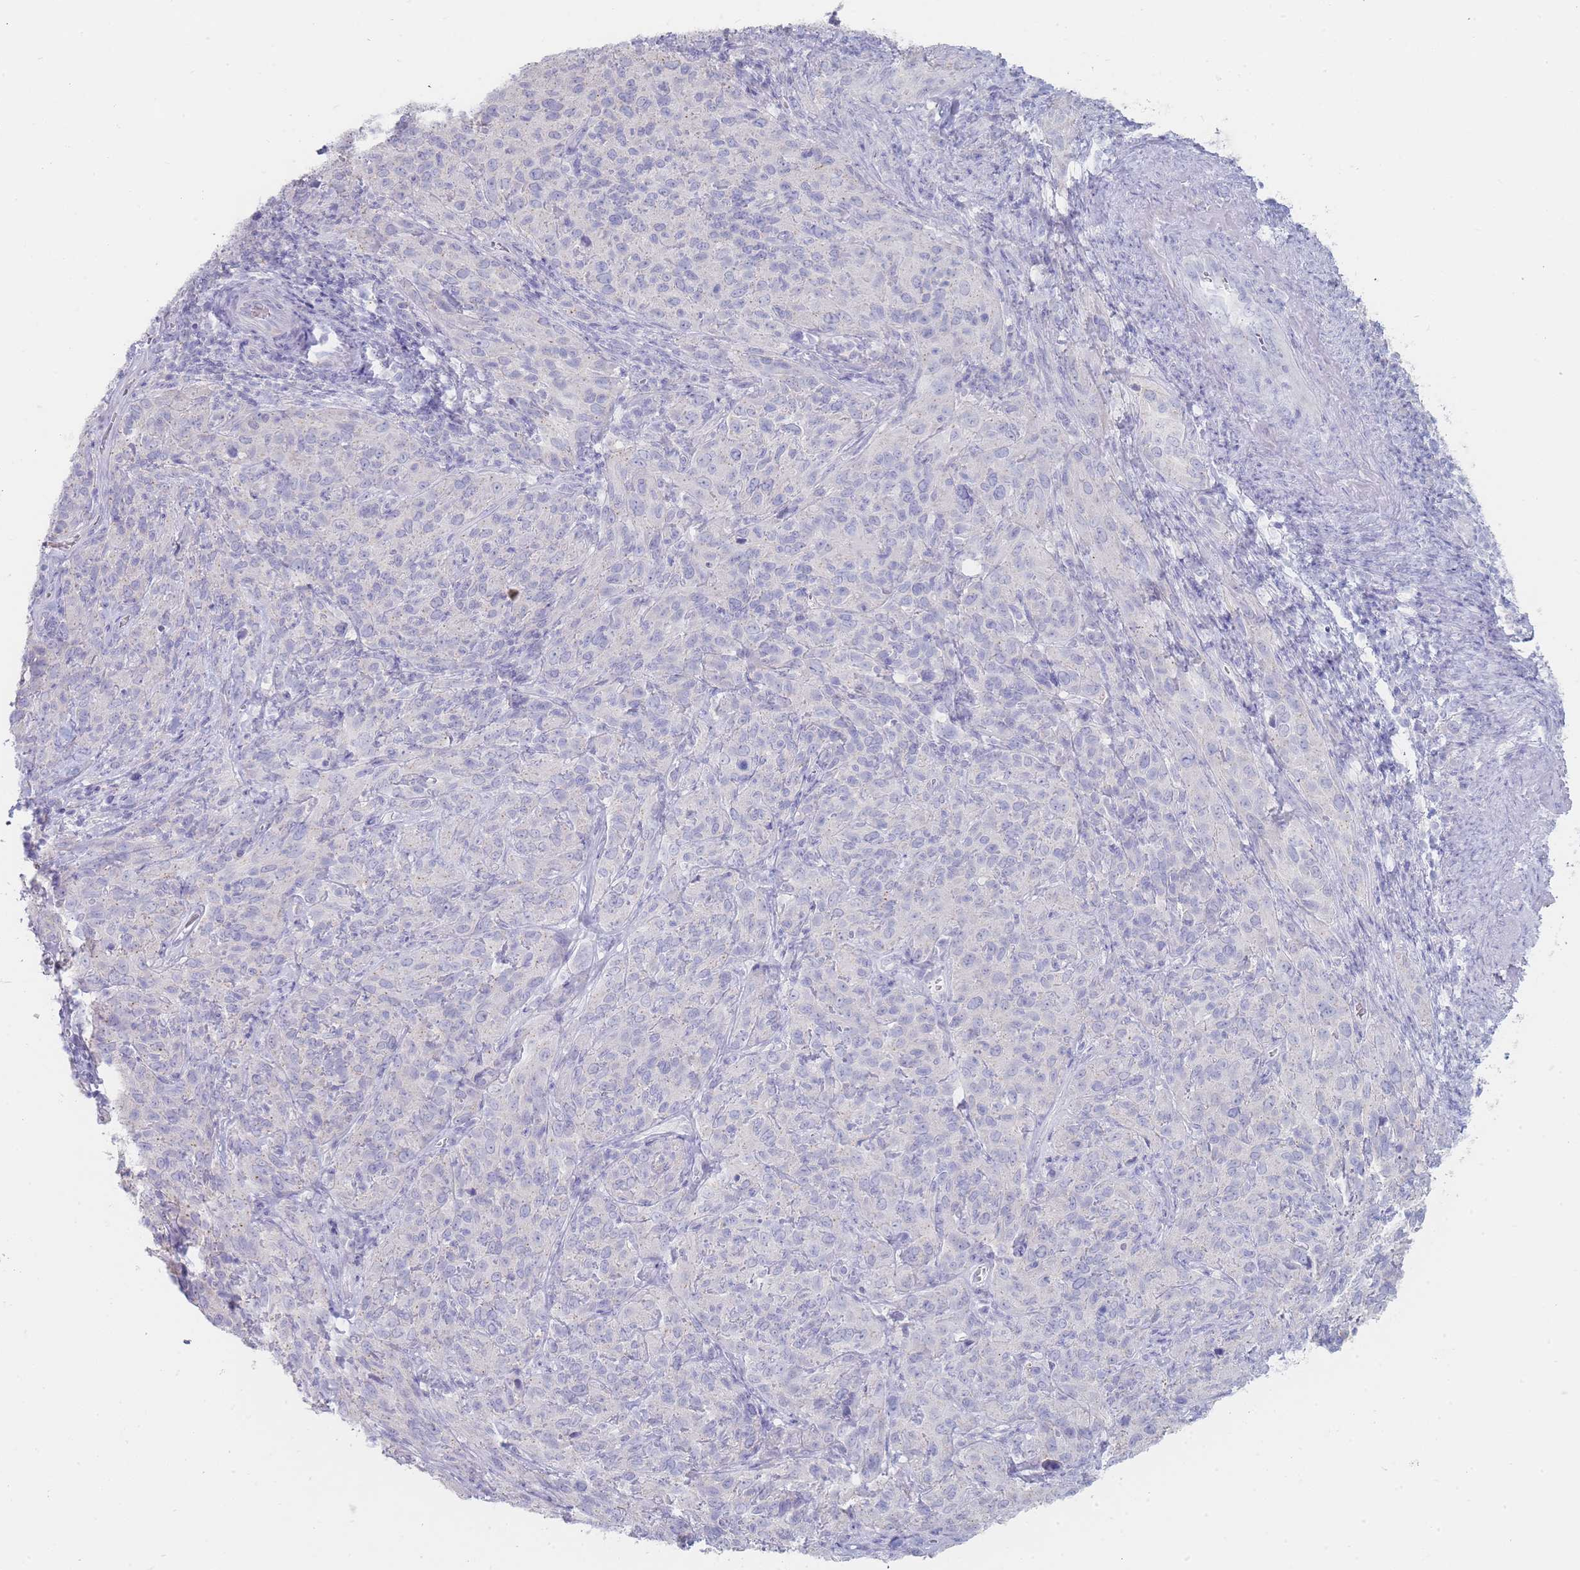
{"staining": {"intensity": "negative", "quantity": "none", "location": "none"}, "tissue": "cervical cancer", "cell_type": "Tumor cells", "image_type": "cancer", "snomed": [{"axis": "morphology", "description": "Squamous cell carcinoma, NOS"}, {"axis": "topography", "description": "Cervix"}], "caption": "Tumor cells are negative for protein expression in human squamous cell carcinoma (cervical).", "gene": "HBG2", "patient": {"sex": "female", "age": 51}}